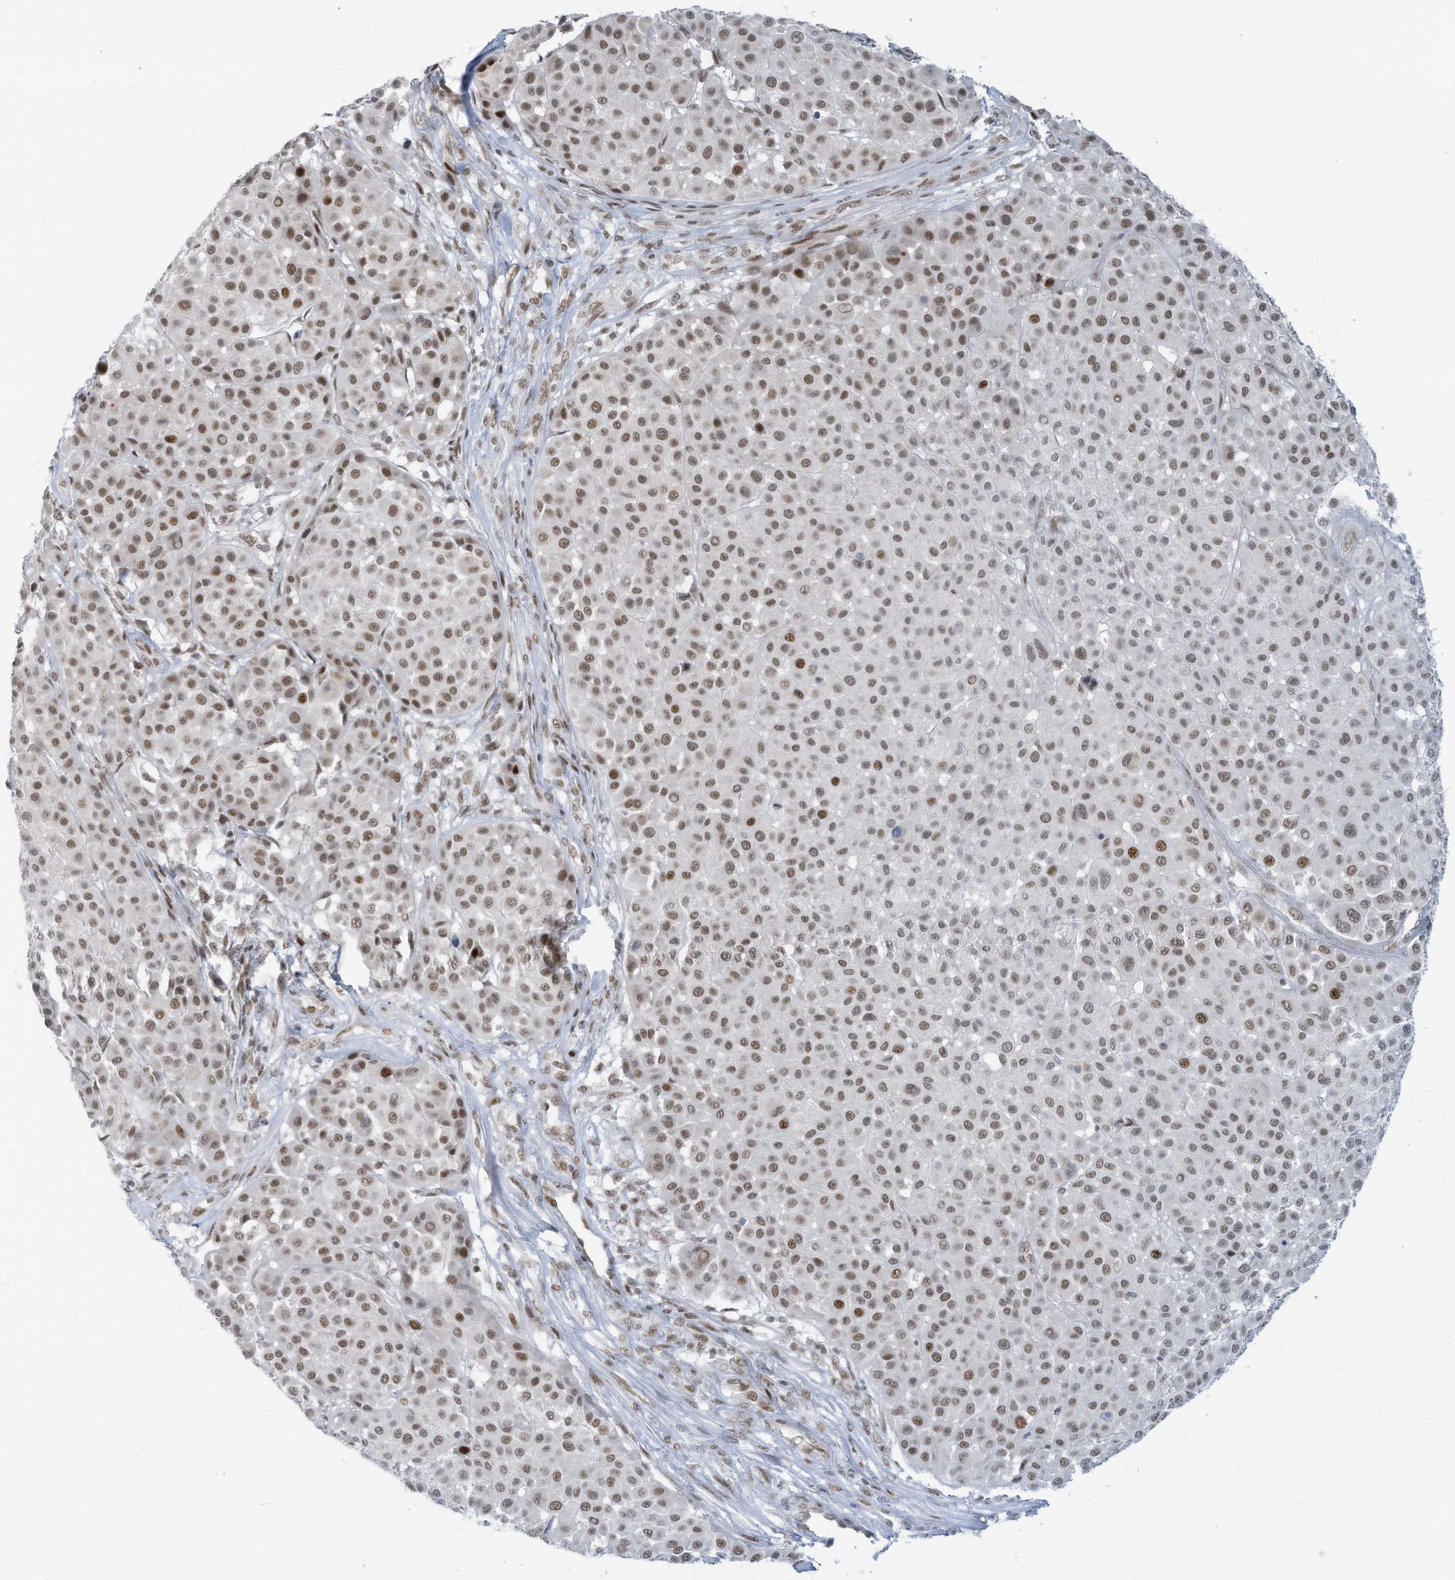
{"staining": {"intensity": "moderate", "quantity": ">75%", "location": "nuclear"}, "tissue": "melanoma", "cell_type": "Tumor cells", "image_type": "cancer", "snomed": [{"axis": "morphology", "description": "Malignant melanoma, Metastatic site"}, {"axis": "topography", "description": "Soft tissue"}], "caption": "Immunohistochemical staining of melanoma reveals moderate nuclear protein staining in approximately >75% of tumor cells.", "gene": "ECT2L", "patient": {"sex": "male", "age": 41}}